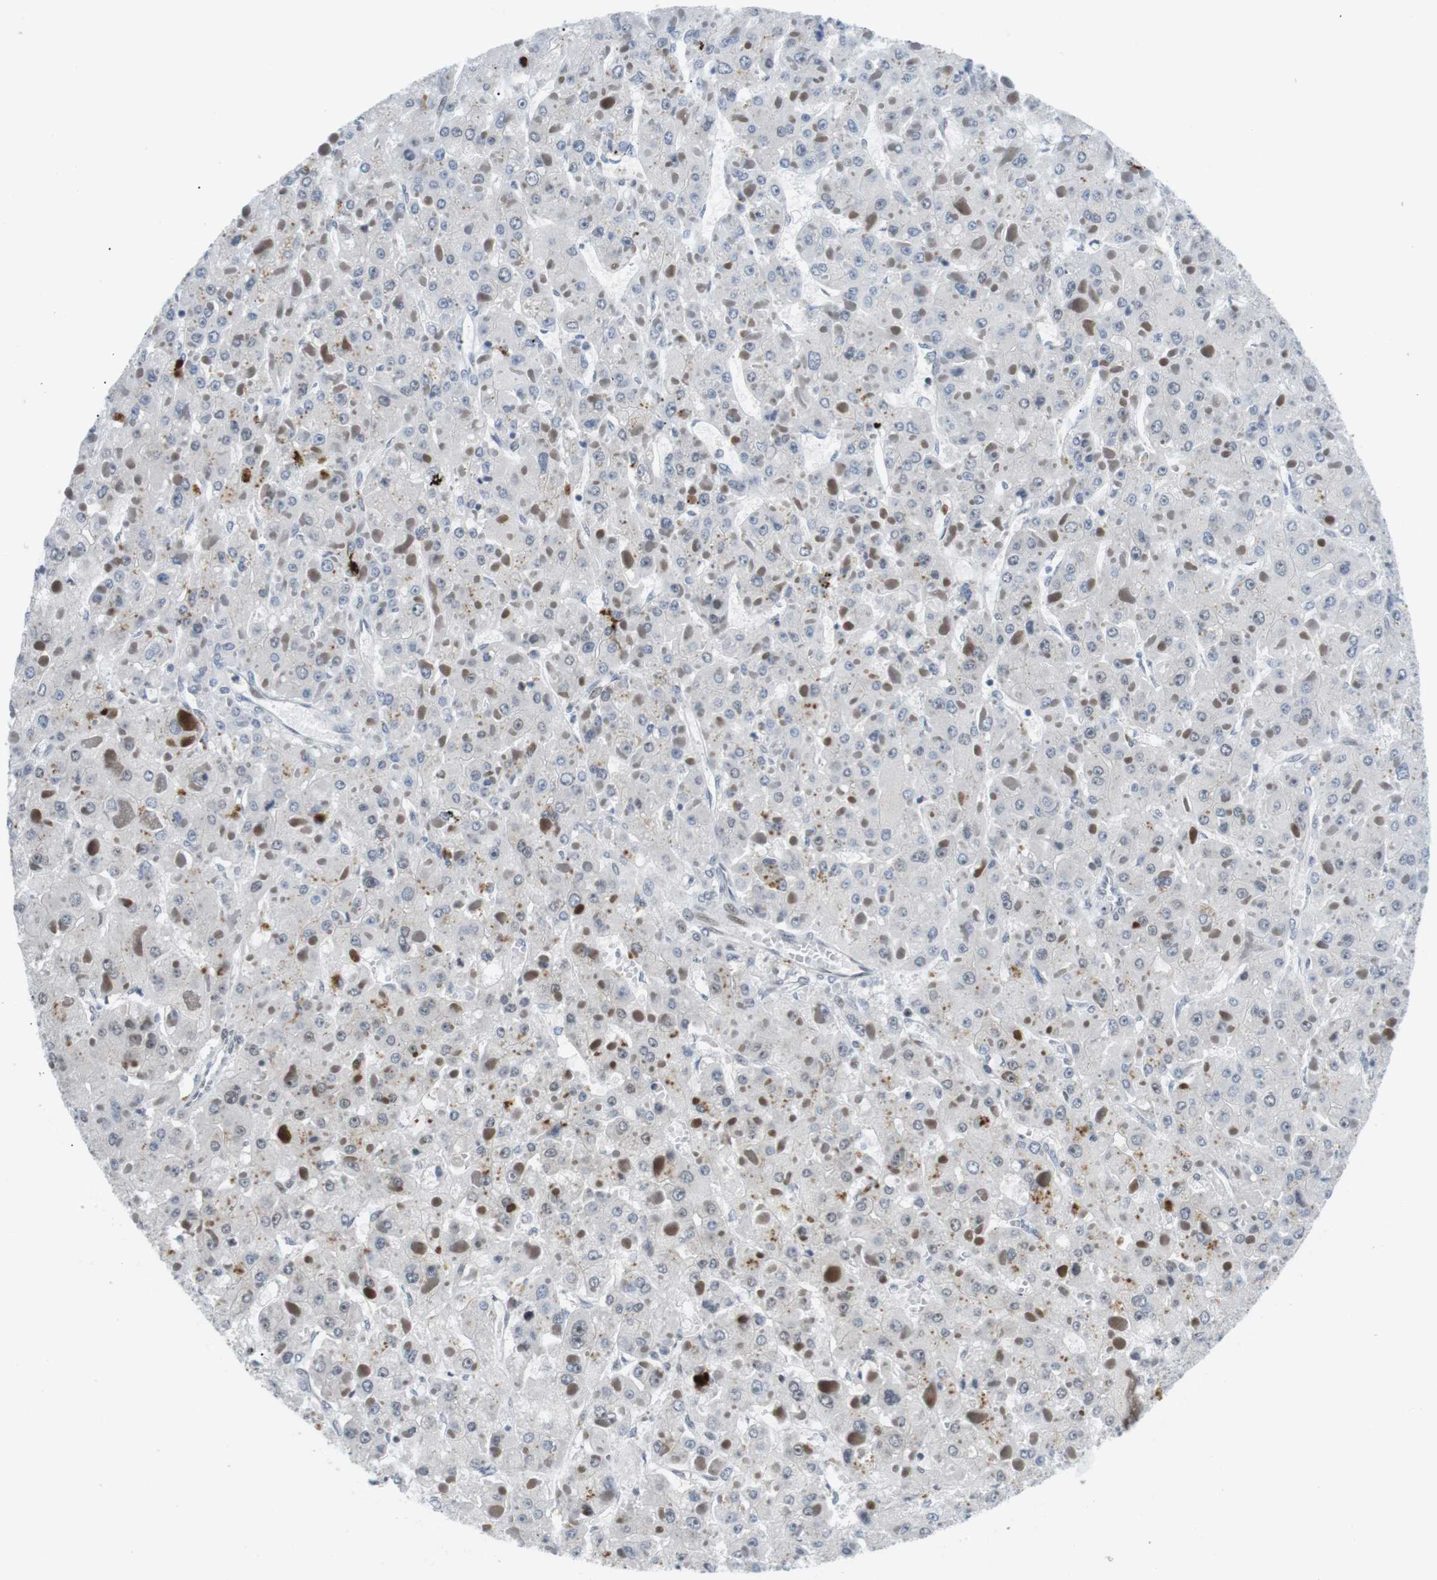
{"staining": {"intensity": "negative", "quantity": "none", "location": "none"}, "tissue": "liver cancer", "cell_type": "Tumor cells", "image_type": "cancer", "snomed": [{"axis": "morphology", "description": "Carcinoma, Hepatocellular, NOS"}, {"axis": "topography", "description": "Liver"}], "caption": "DAB immunohistochemical staining of liver cancer (hepatocellular carcinoma) shows no significant positivity in tumor cells.", "gene": "CDC27", "patient": {"sex": "female", "age": 73}}